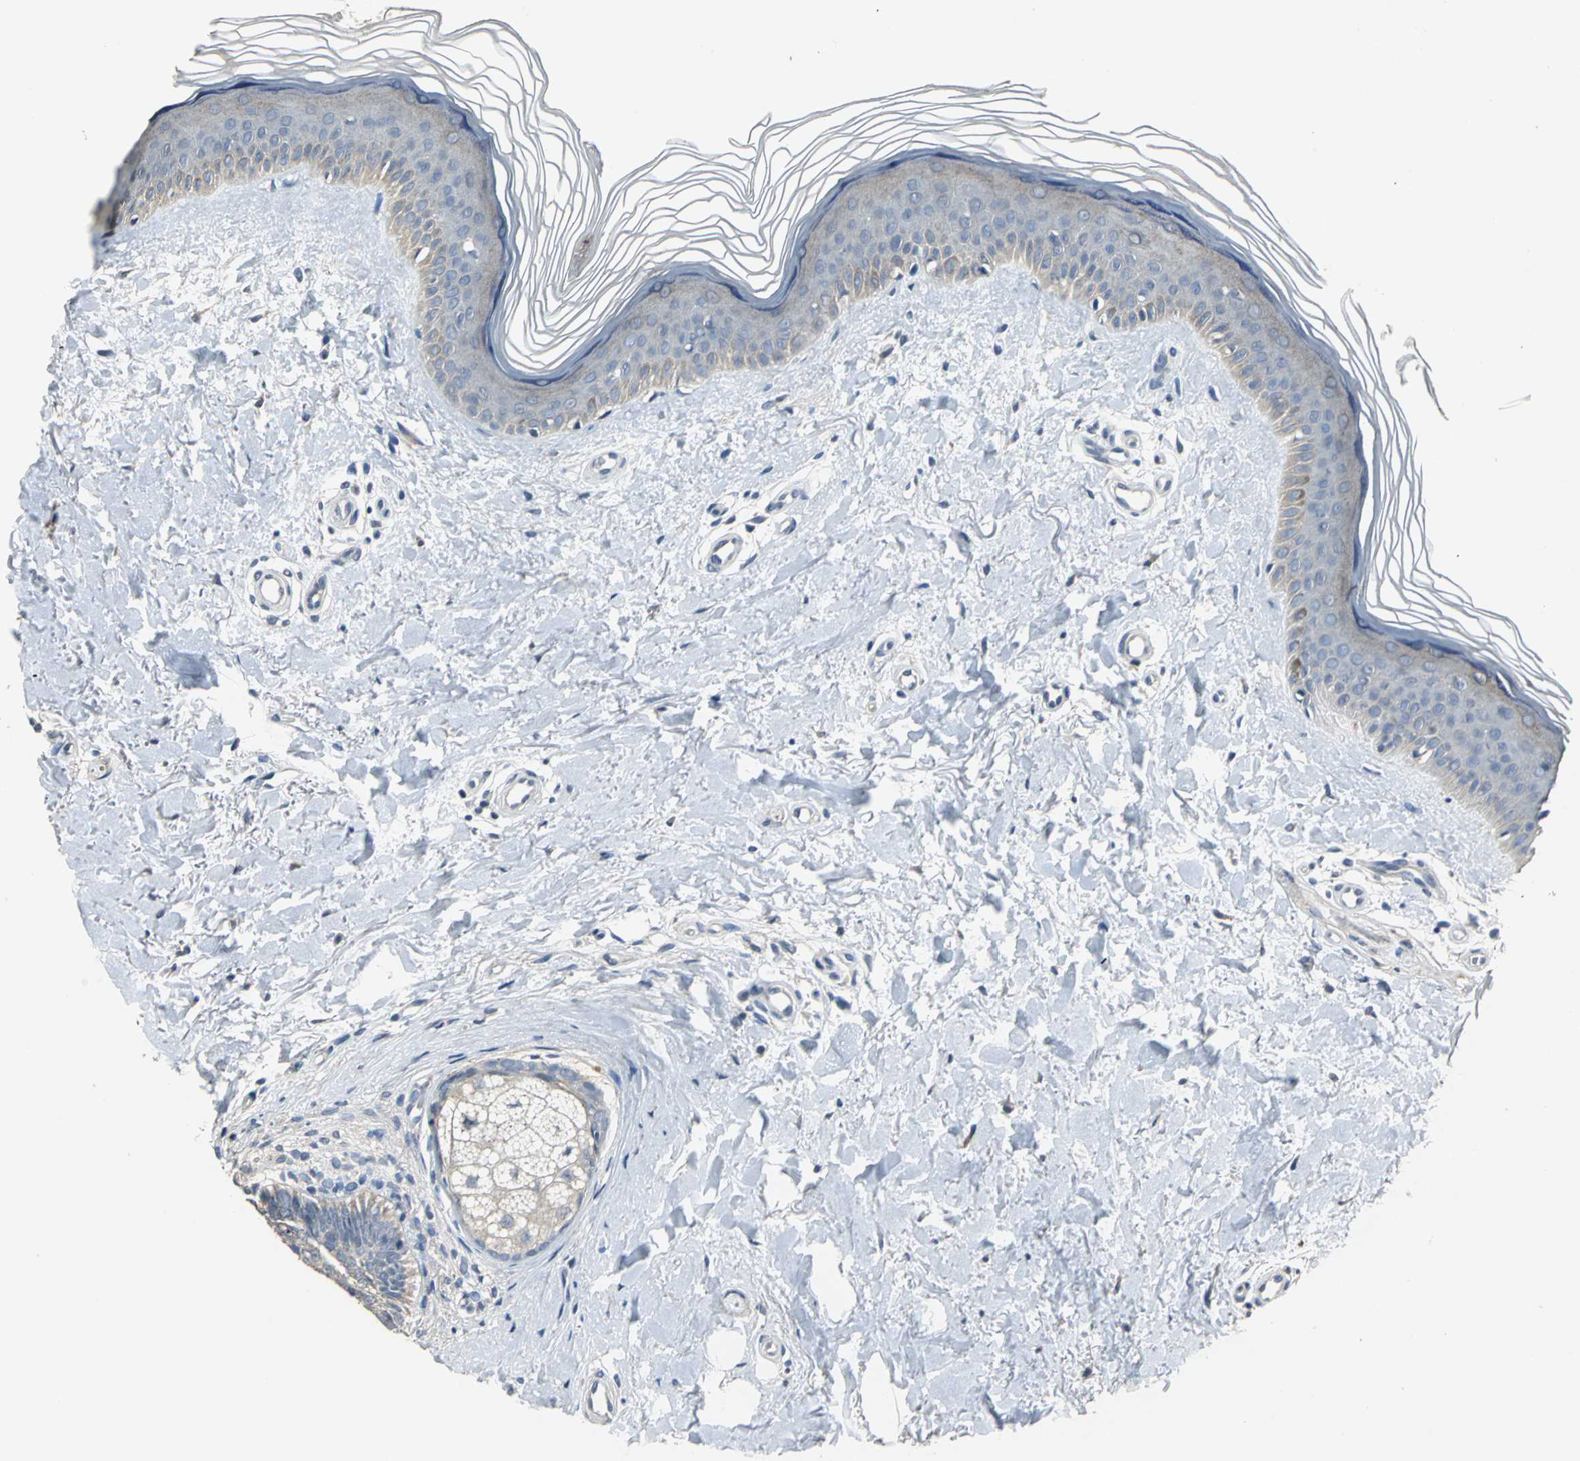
{"staining": {"intensity": "weak", "quantity": "<25%", "location": "cytoplasmic/membranous"}, "tissue": "skin", "cell_type": "Fibroblasts", "image_type": "normal", "snomed": [{"axis": "morphology", "description": "Normal tissue, NOS"}, {"axis": "topography", "description": "Skin"}], "caption": "Immunohistochemistry image of unremarkable skin stained for a protein (brown), which exhibits no expression in fibroblasts.", "gene": "OCLN", "patient": {"sex": "female", "age": 19}}